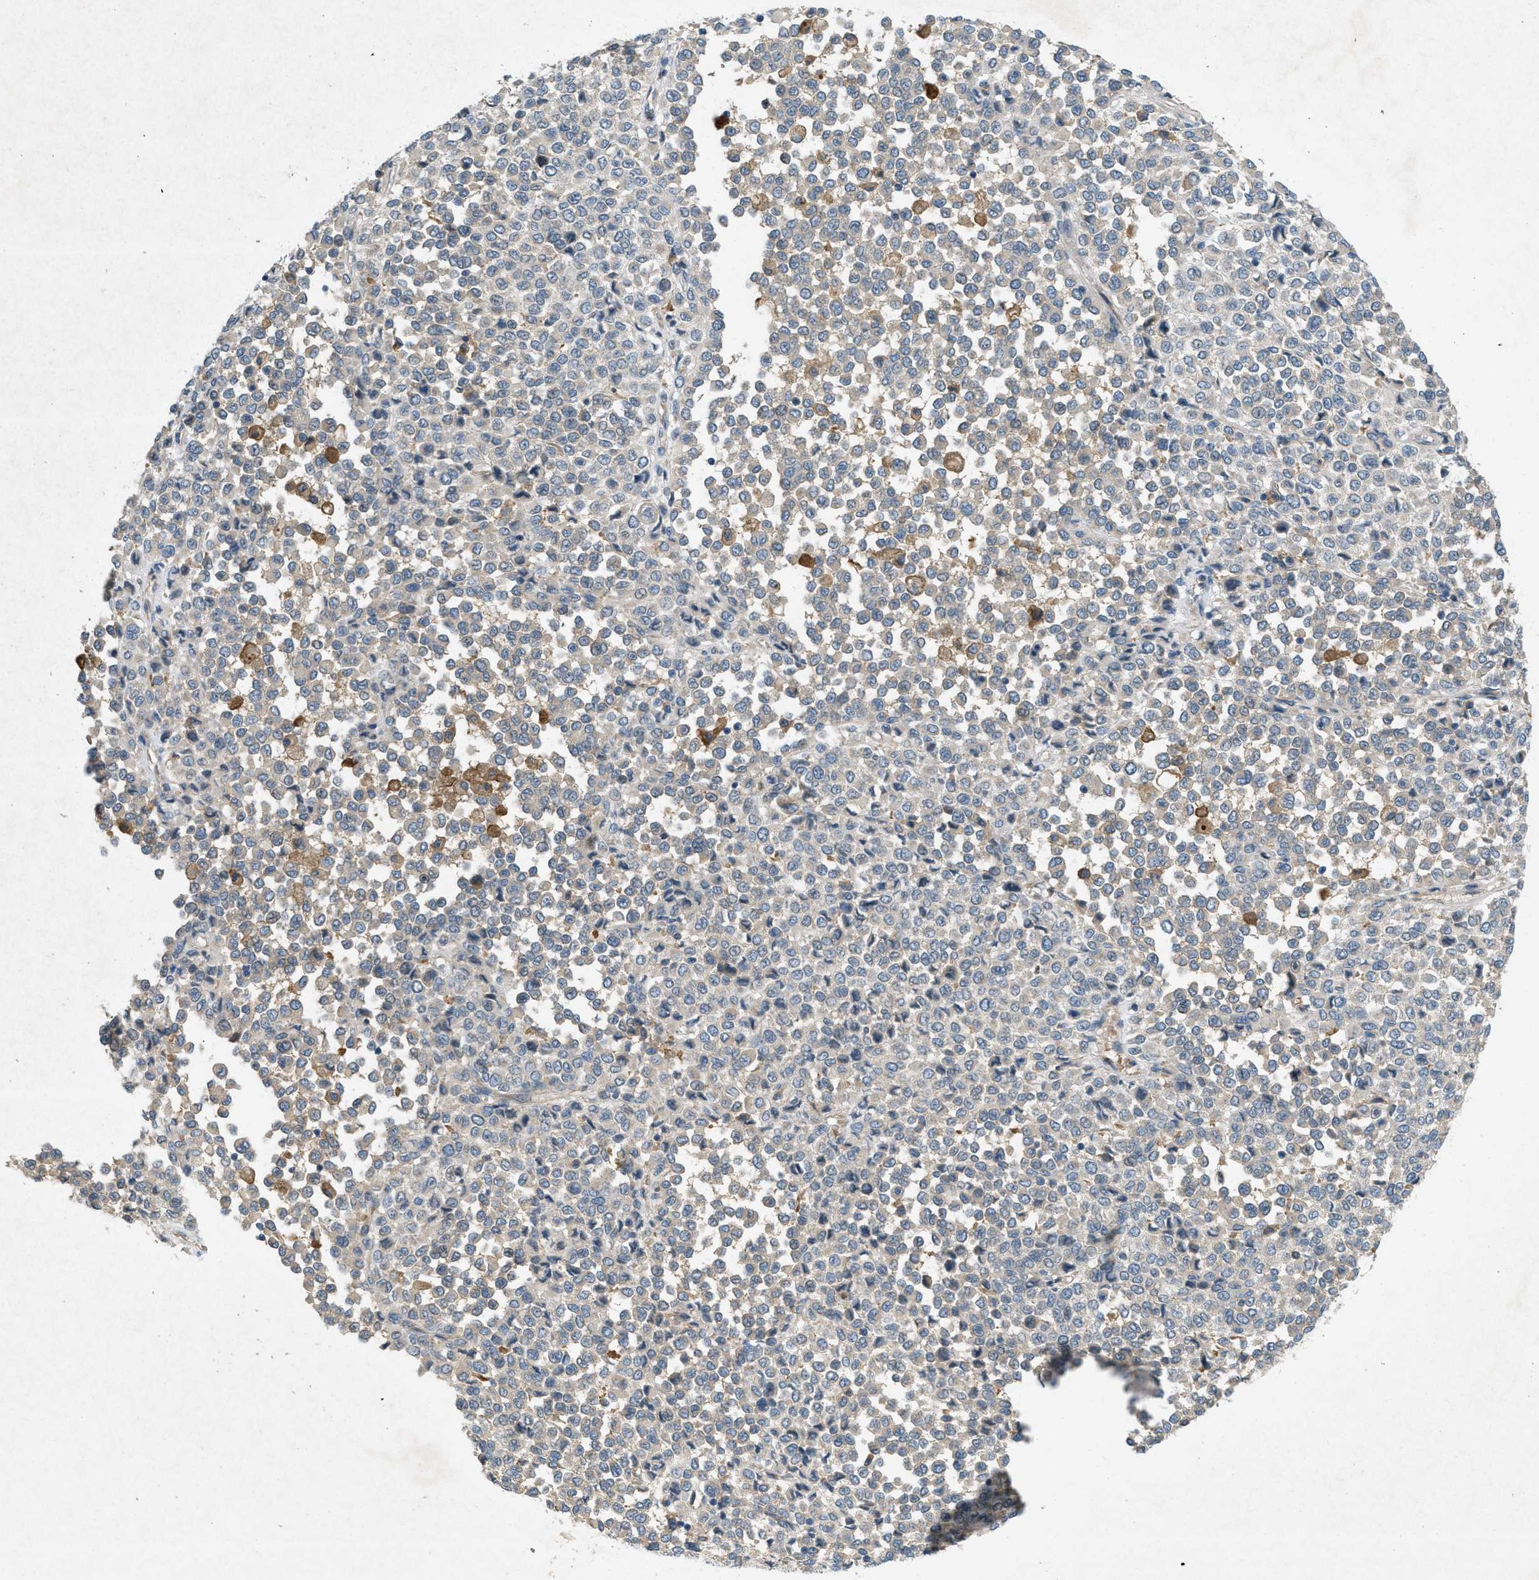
{"staining": {"intensity": "weak", "quantity": ">75%", "location": "cytoplasmic/membranous"}, "tissue": "melanoma", "cell_type": "Tumor cells", "image_type": "cancer", "snomed": [{"axis": "morphology", "description": "Malignant melanoma, Metastatic site"}, {"axis": "topography", "description": "Pancreas"}], "caption": "Immunohistochemistry image of neoplastic tissue: human melanoma stained using immunohistochemistry (IHC) displays low levels of weak protein expression localized specifically in the cytoplasmic/membranous of tumor cells, appearing as a cytoplasmic/membranous brown color.", "gene": "ADCY6", "patient": {"sex": "female", "age": 30}}